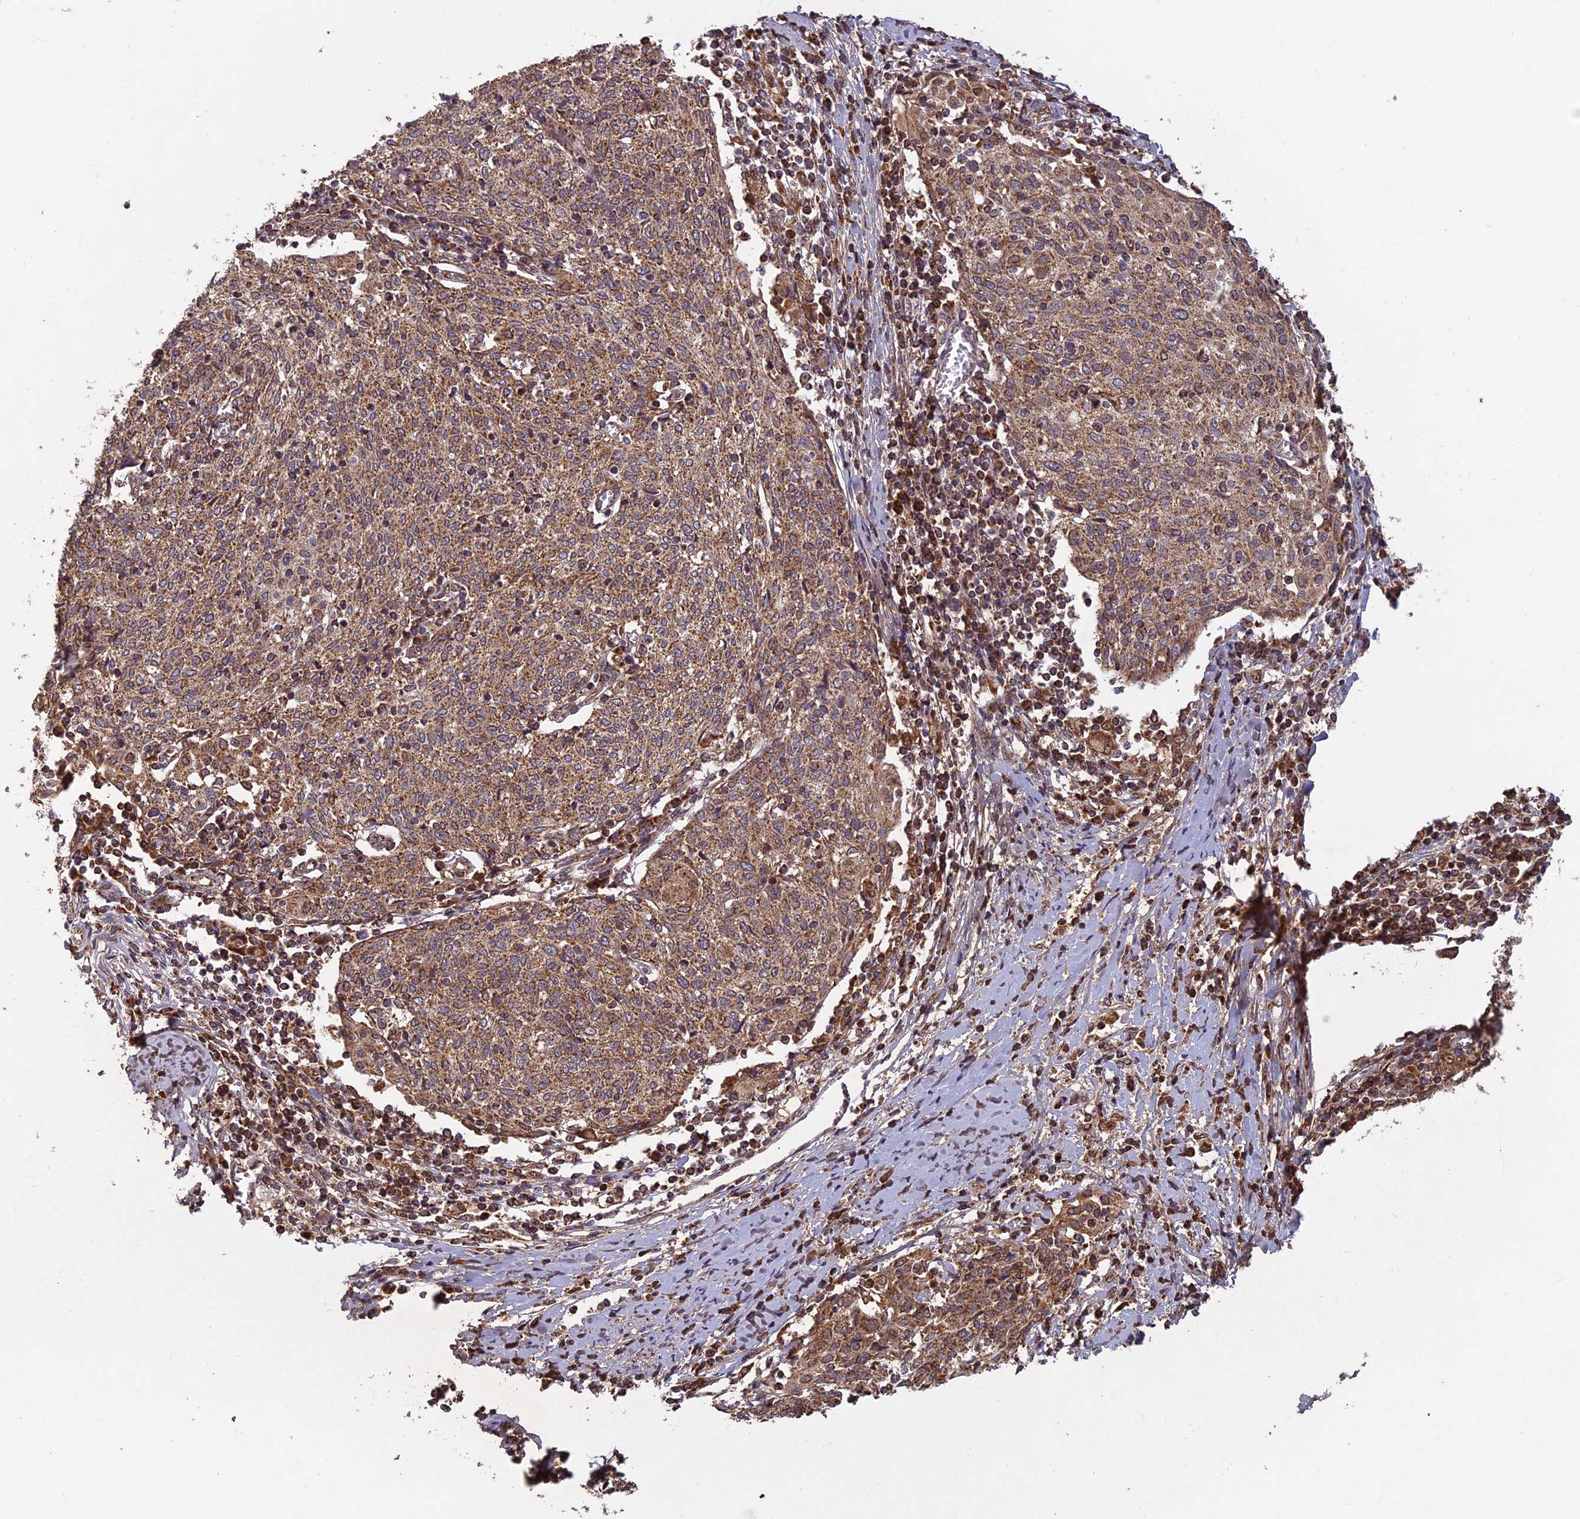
{"staining": {"intensity": "moderate", "quantity": ">75%", "location": "cytoplasmic/membranous"}, "tissue": "cervical cancer", "cell_type": "Tumor cells", "image_type": "cancer", "snomed": [{"axis": "morphology", "description": "Squamous cell carcinoma, NOS"}, {"axis": "topography", "description": "Cervix"}], "caption": "The immunohistochemical stain shows moderate cytoplasmic/membranous positivity in tumor cells of cervical cancer (squamous cell carcinoma) tissue. The protein is stained brown, and the nuclei are stained in blue (DAB IHC with brightfield microscopy, high magnification).", "gene": "CCDC15", "patient": {"sex": "female", "age": 52}}